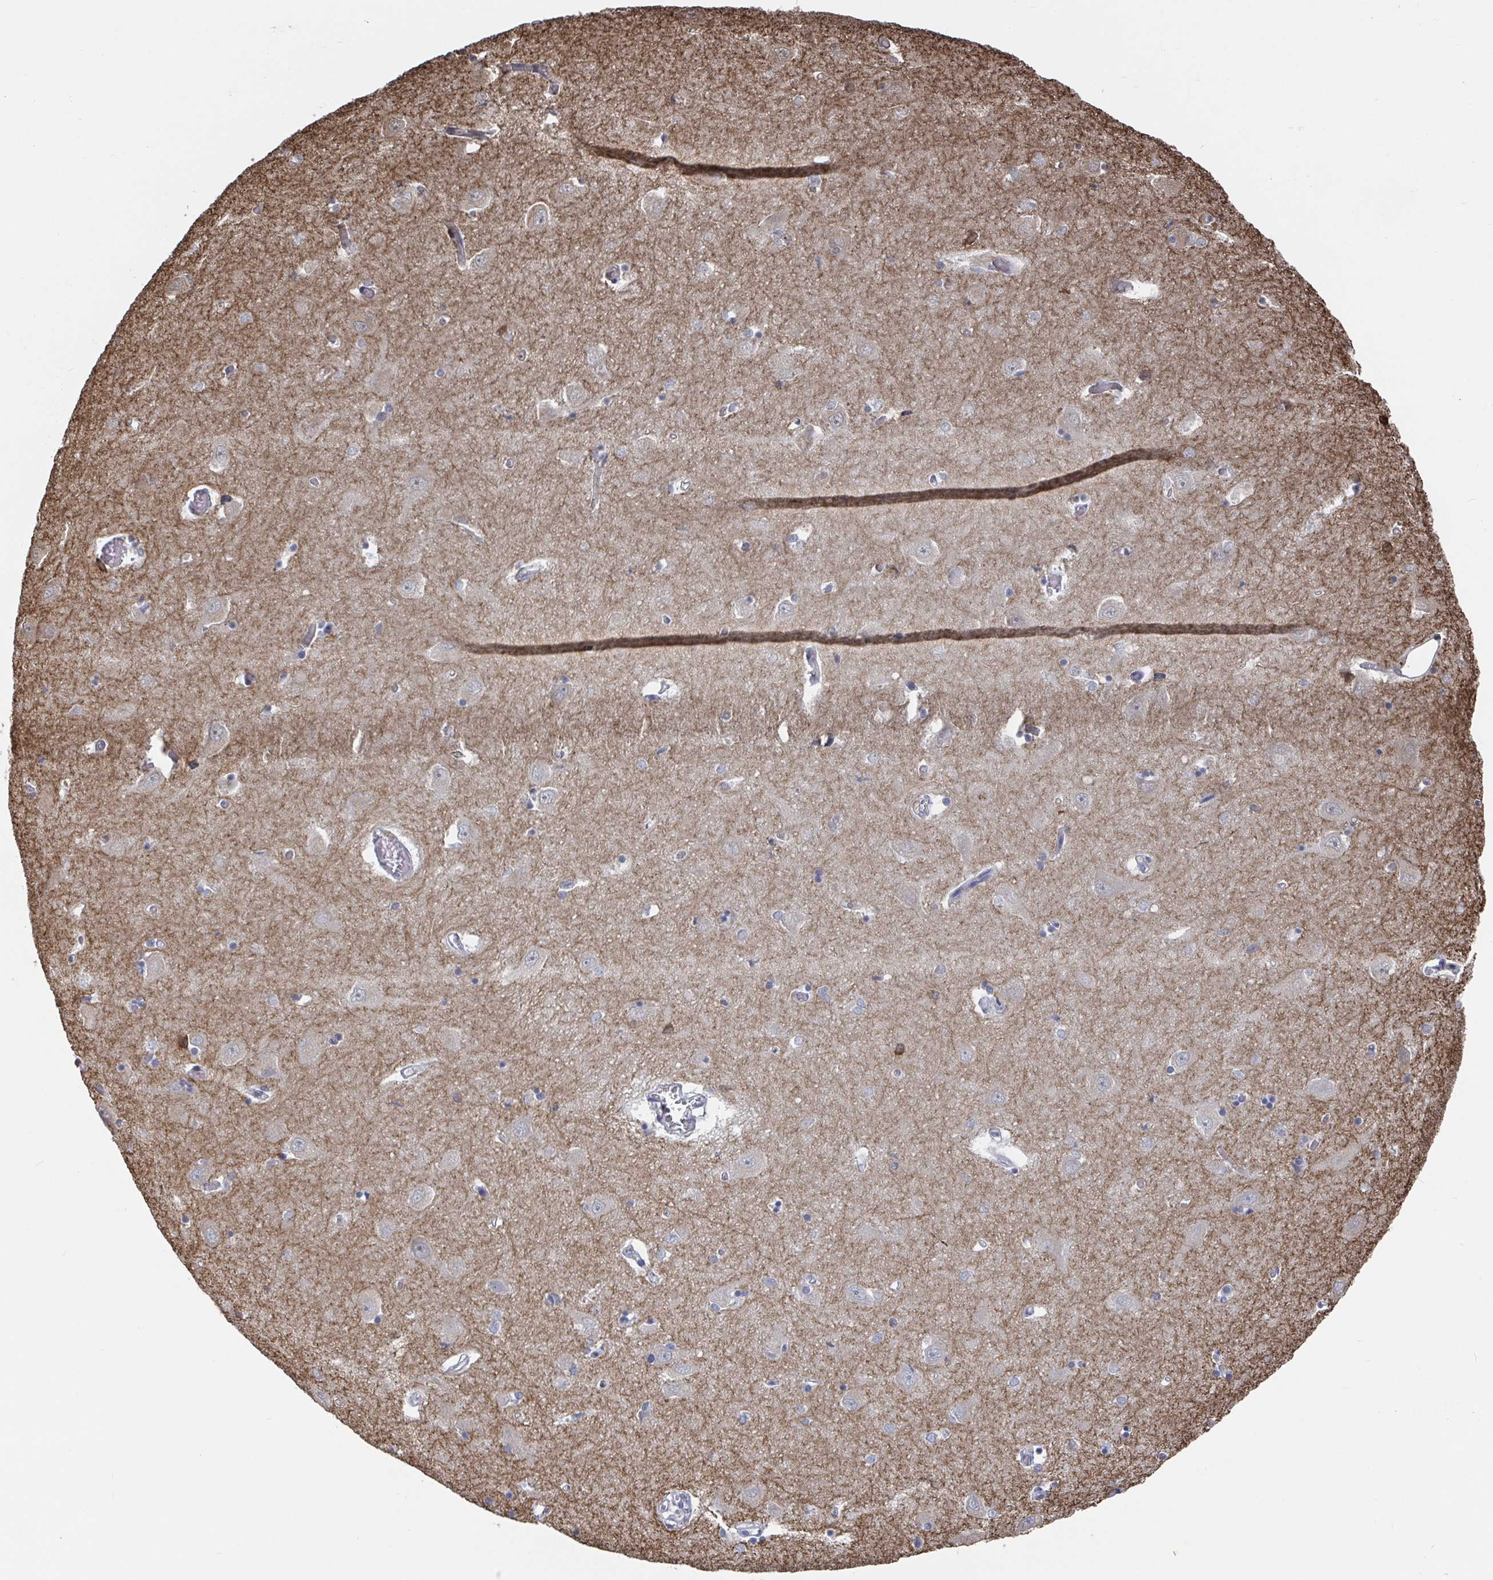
{"staining": {"intensity": "strong", "quantity": "<25%", "location": "cytoplasmic/membranous"}, "tissue": "caudate", "cell_type": "Glial cells", "image_type": "normal", "snomed": [{"axis": "morphology", "description": "Normal tissue, NOS"}, {"axis": "topography", "description": "Lateral ventricle wall"}, {"axis": "topography", "description": "Hippocampus"}], "caption": "A micrograph showing strong cytoplasmic/membranous expression in about <25% of glial cells in benign caudate, as visualized by brown immunohistochemical staining.", "gene": "CAMKV", "patient": {"sex": "female", "age": 63}}